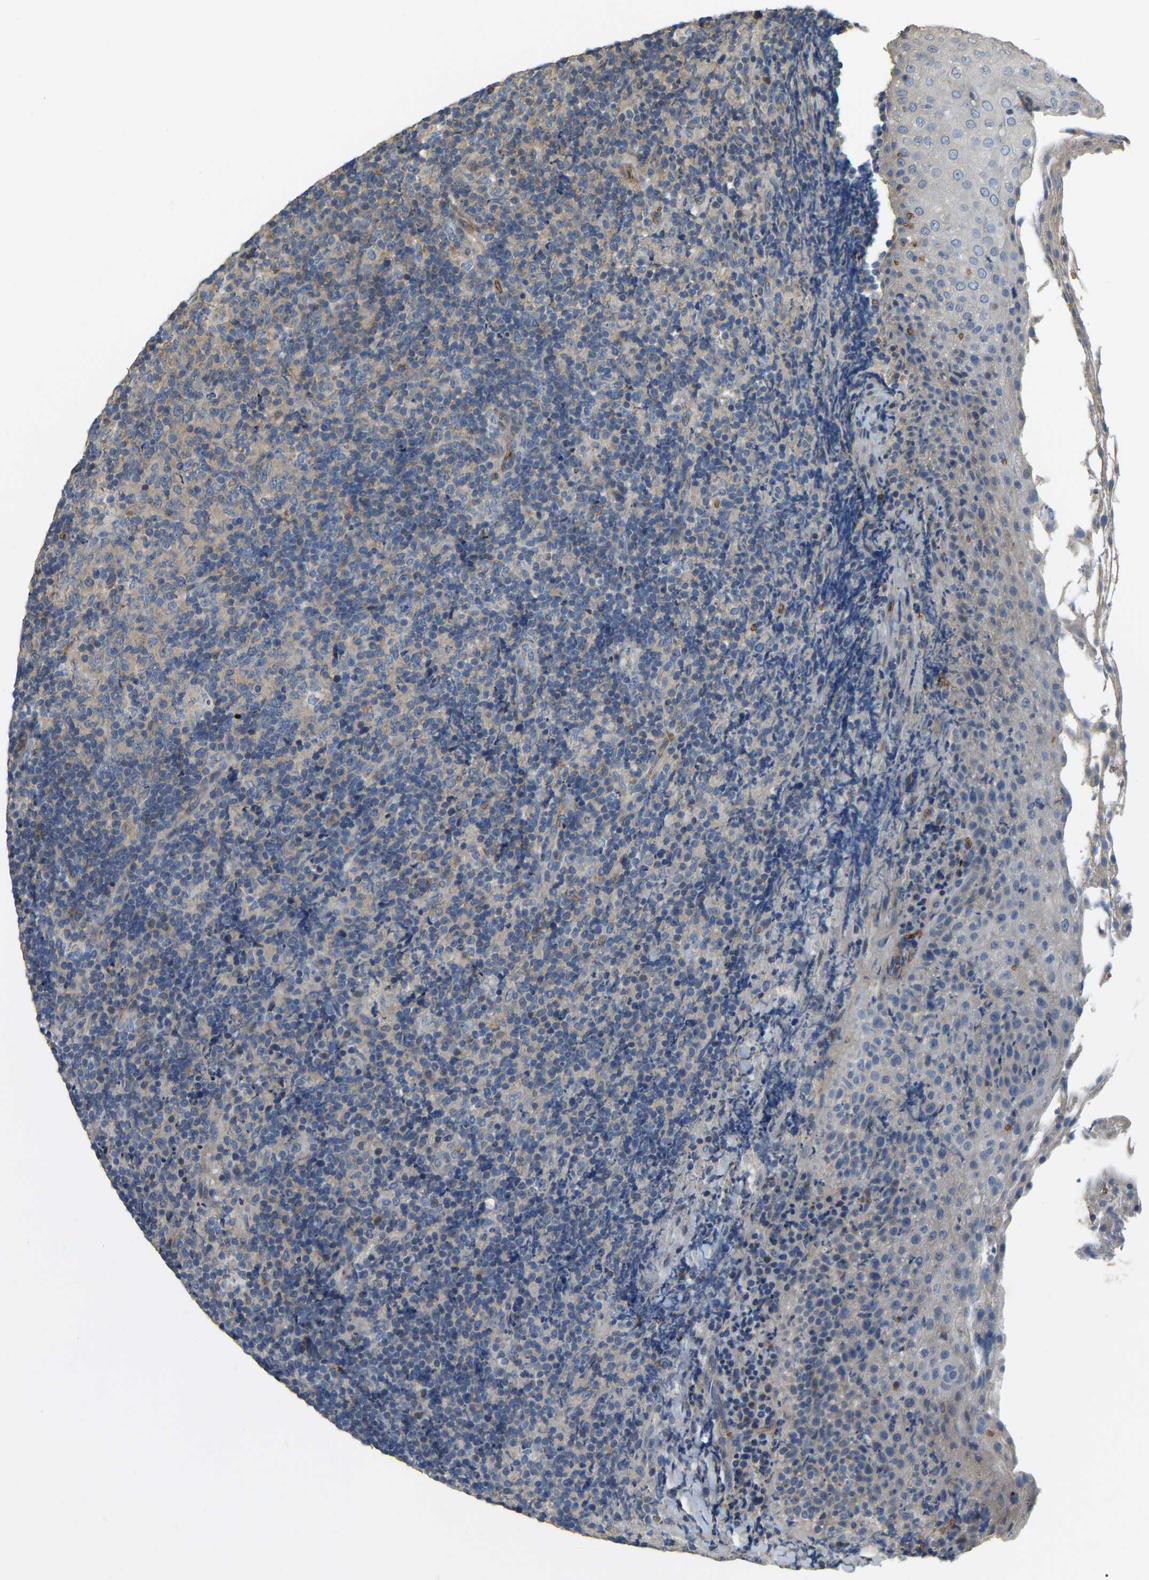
{"staining": {"intensity": "weak", "quantity": "<25%", "location": "cytoplasmic/membranous"}, "tissue": "lymphoma", "cell_type": "Tumor cells", "image_type": "cancer", "snomed": [{"axis": "morphology", "description": "Malignant lymphoma, non-Hodgkin's type, High grade"}, {"axis": "topography", "description": "Tonsil"}], "caption": "Tumor cells are negative for brown protein staining in lymphoma.", "gene": "CFAP298", "patient": {"sex": "female", "age": 36}}